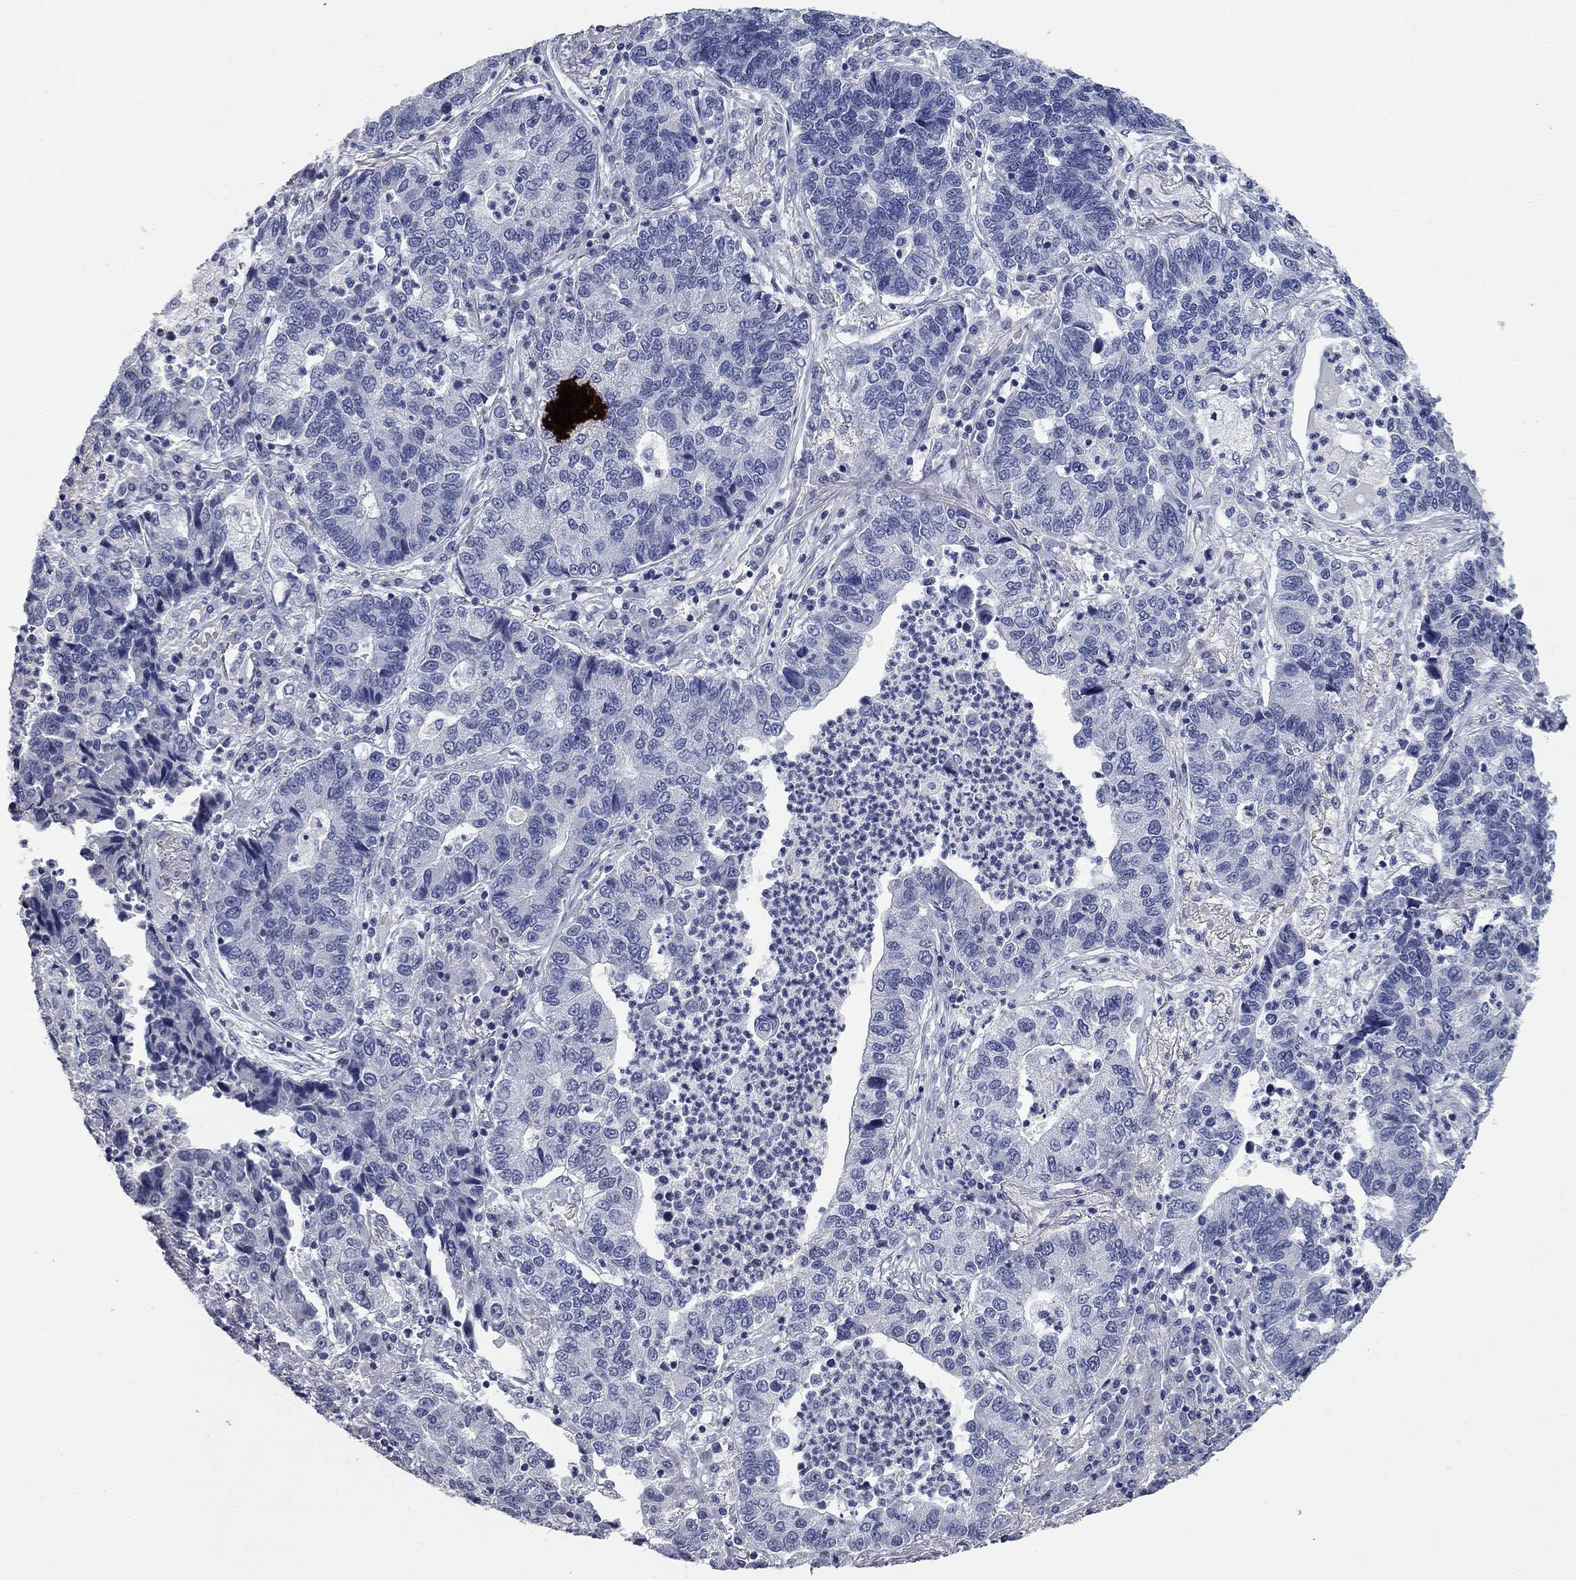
{"staining": {"intensity": "negative", "quantity": "none", "location": "none"}, "tissue": "lung cancer", "cell_type": "Tumor cells", "image_type": "cancer", "snomed": [{"axis": "morphology", "description": "Adenocarcinoma, NOS"}, {"axis": "topography", "description": "Lung"}], "caption": "The immunohistochemistry (IHC) histopathology image has no significant staining in tumor cells of lung cancer (adenocarcinoma) tissue.", "gene": "SYT12", "patient": {"sex": "female", "age": 57}}